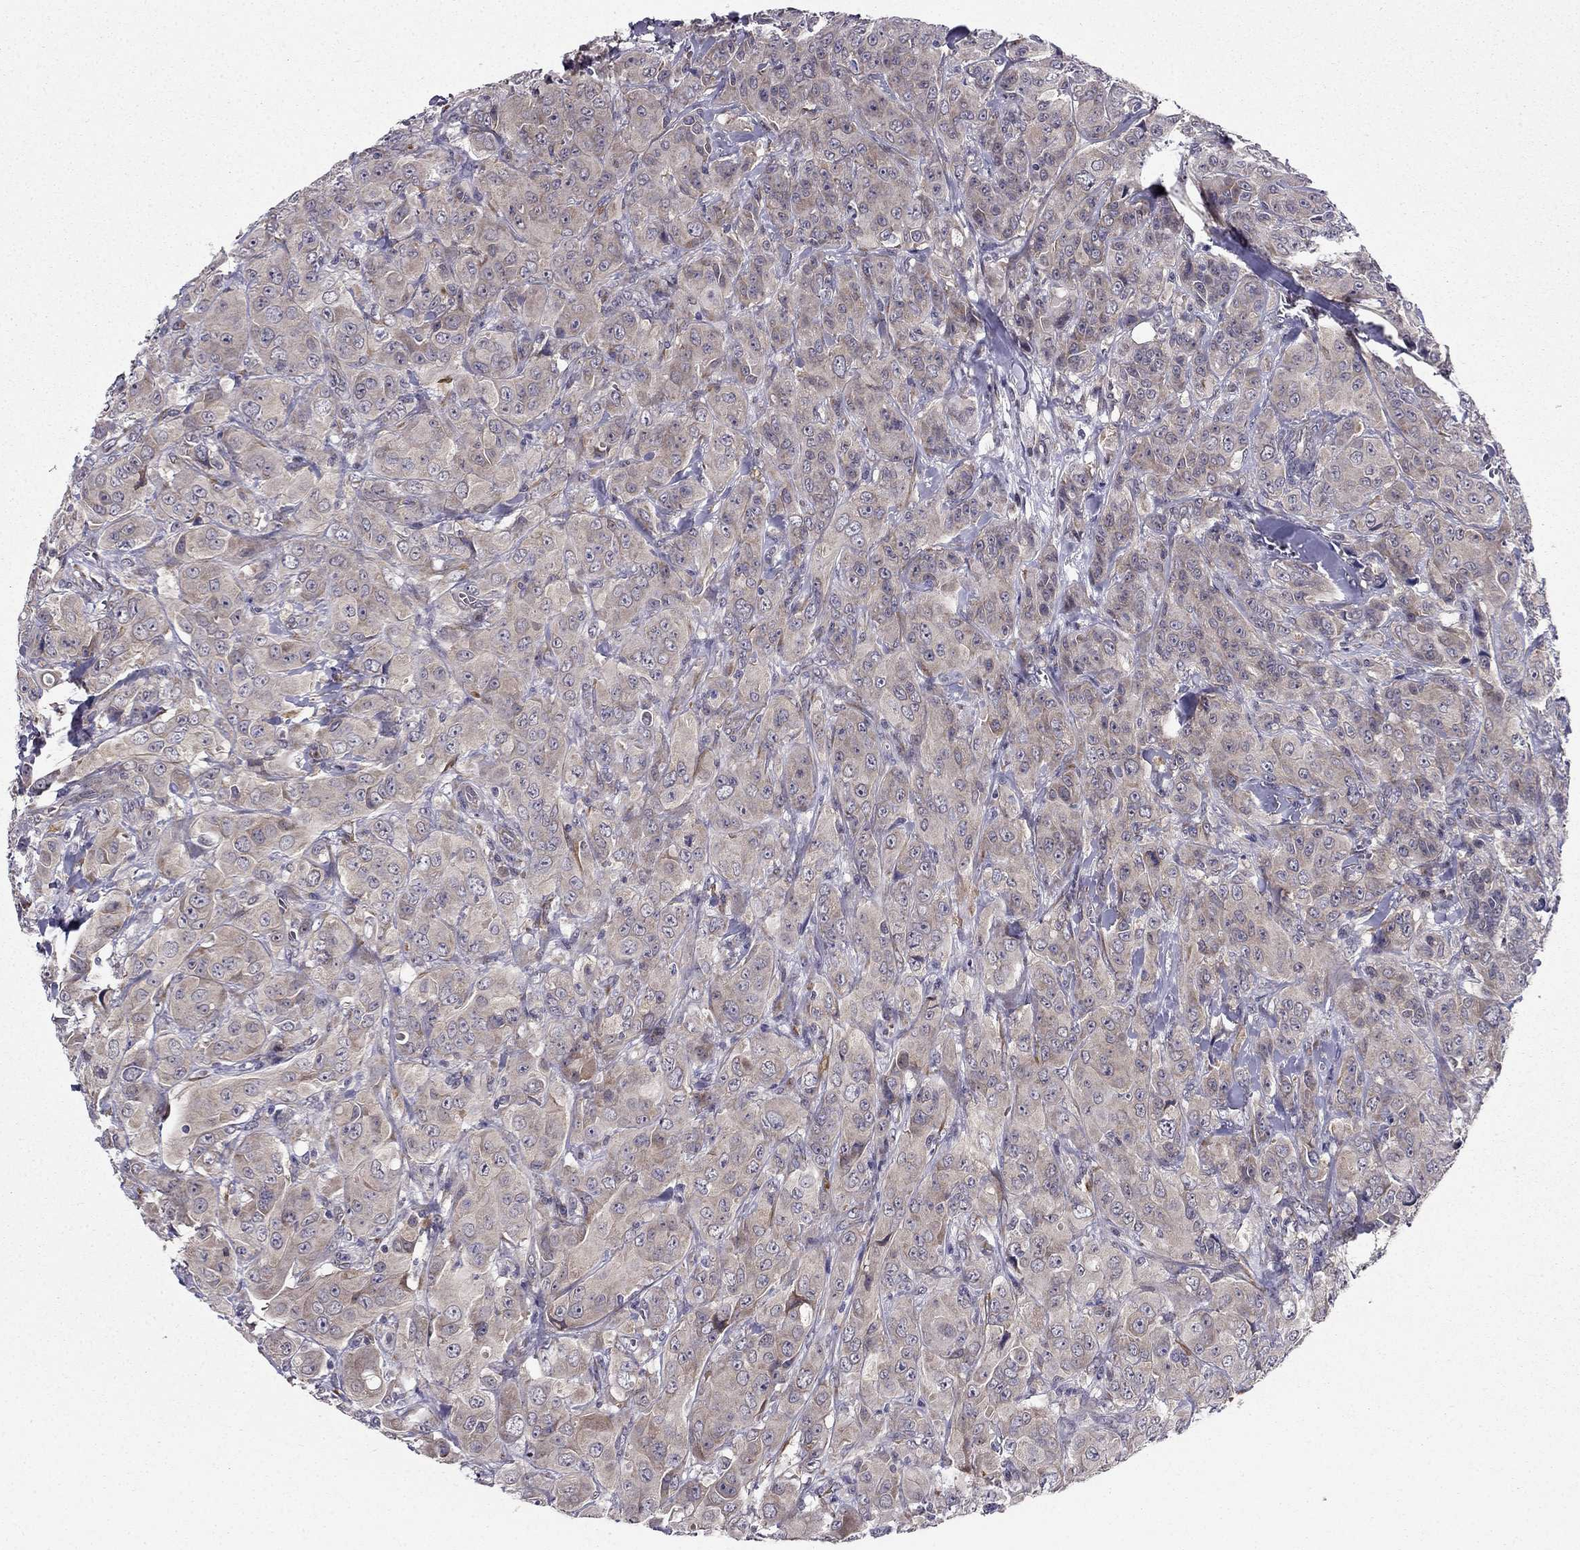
{"staining": {"intensity": "weak", "quantity": "<25%", "location": "cytoplasmic/membranous"}, "tissue": "breast cancer", "cell_type": "Tumor cells", "image_type": "cancer", "snomed": [{"axis": "morphology", "description": "Duct carcinoma"}, {"axis": "topography", "description": "Breast"}], "caption": "Histopathology image shows no significant protein positivity in tumor cells of breast cancer (infiltrating ductal carcinoma). Brightfield microscopy of IHC stained with DAB (brown) and hematoxylin (blue), captured at high magnification.", "gene": "ARHGEF28", "patient": {"sex": "female", "age": 43}}